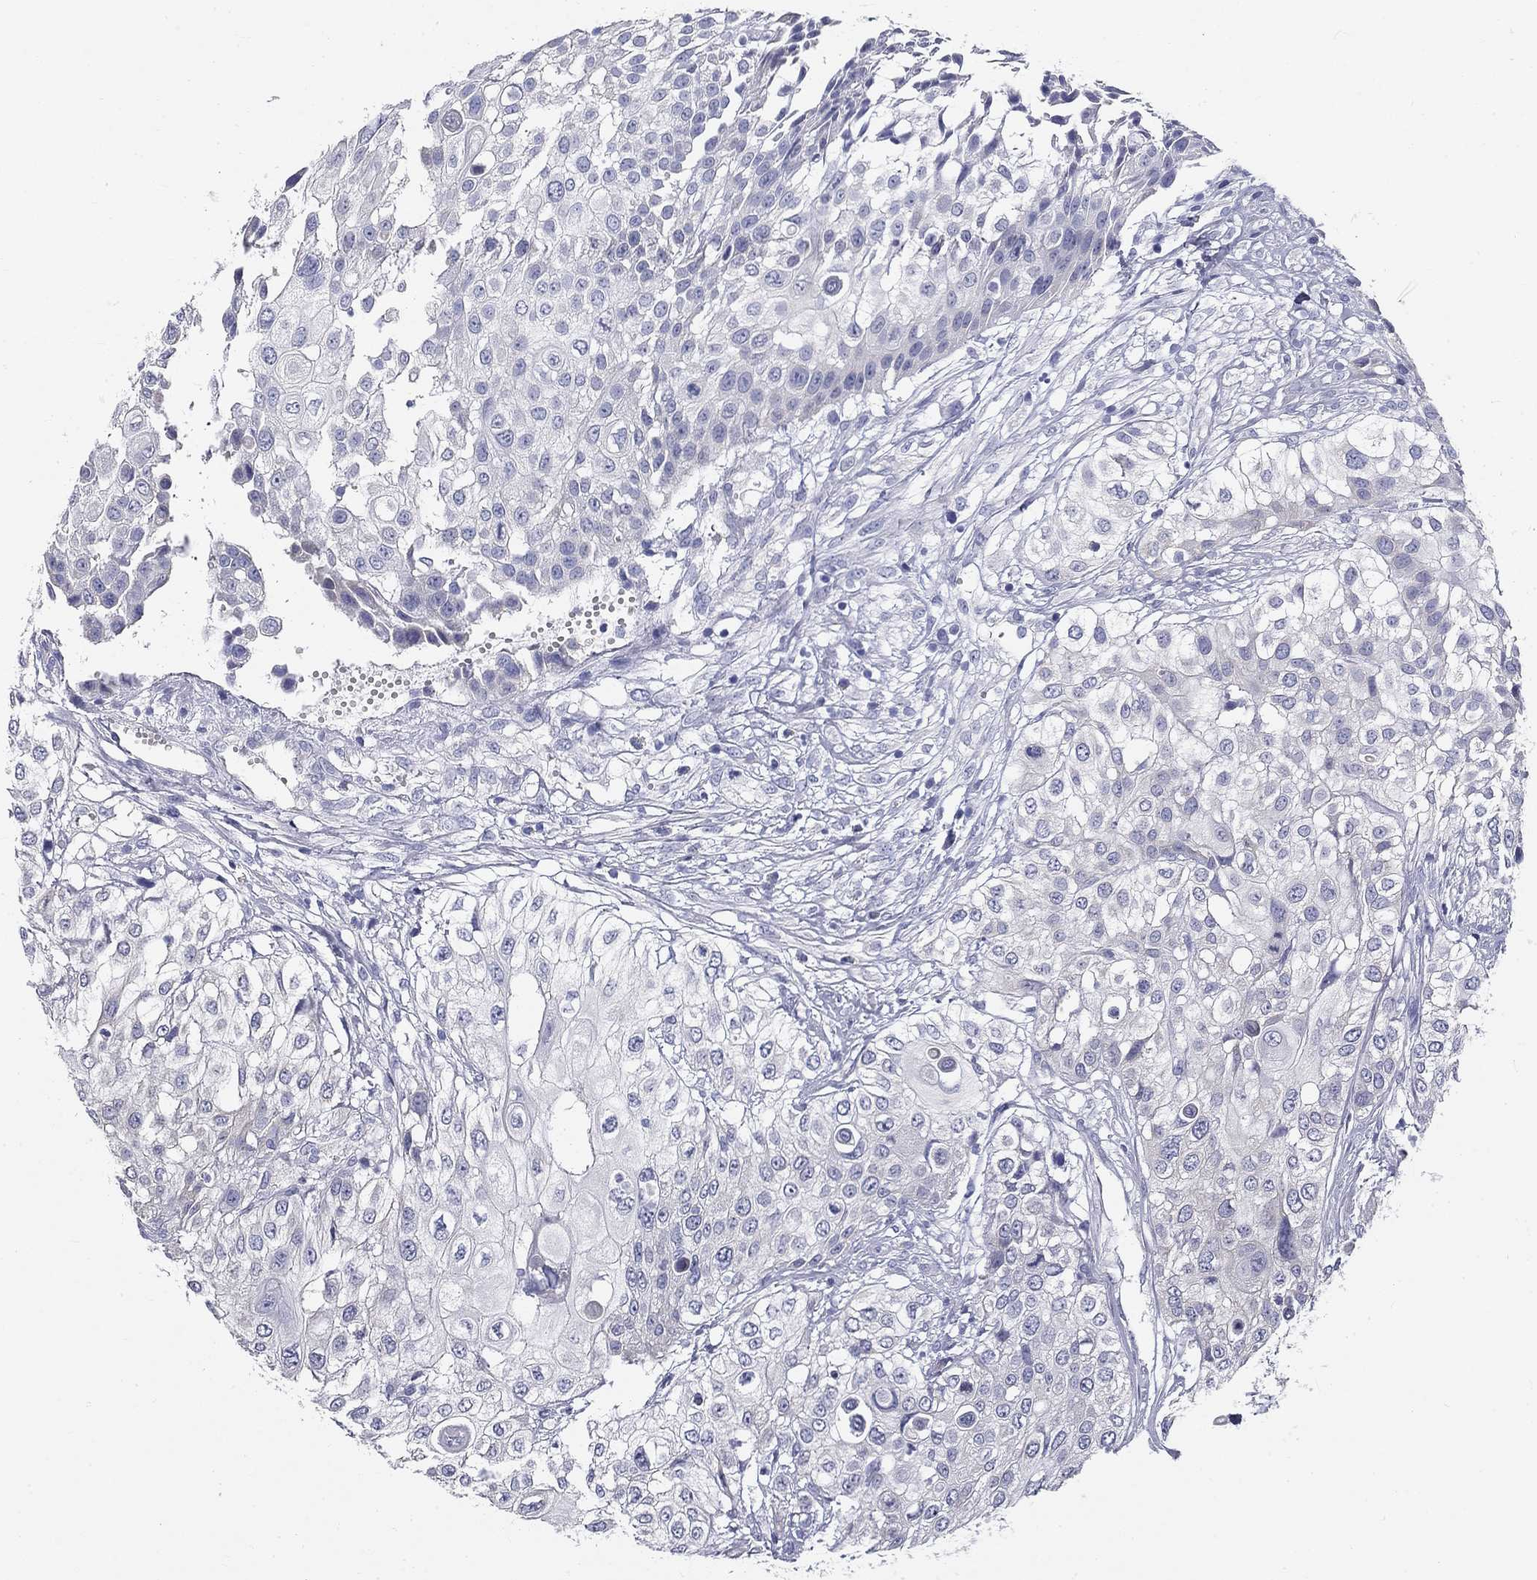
{"staining": {"intensity": "negative", "quantity": "none", "location": "none"}, "tissue": "urothelial cancer", "cell_type": "Tumor cells", "image_type": "cancer", "snomed": [{"axis": "morphology", "description": "Urothelial carcinoma, High grade"}, {"axis": "topography", "description": "Urinary bladder"}], "caption": "This is an immunohistochemistry micrograph of human urothelial cancer. There is no positivity in tumor cells.", "gene": "GALNTL5", "patient": {"sex": "female", "age": 79}}